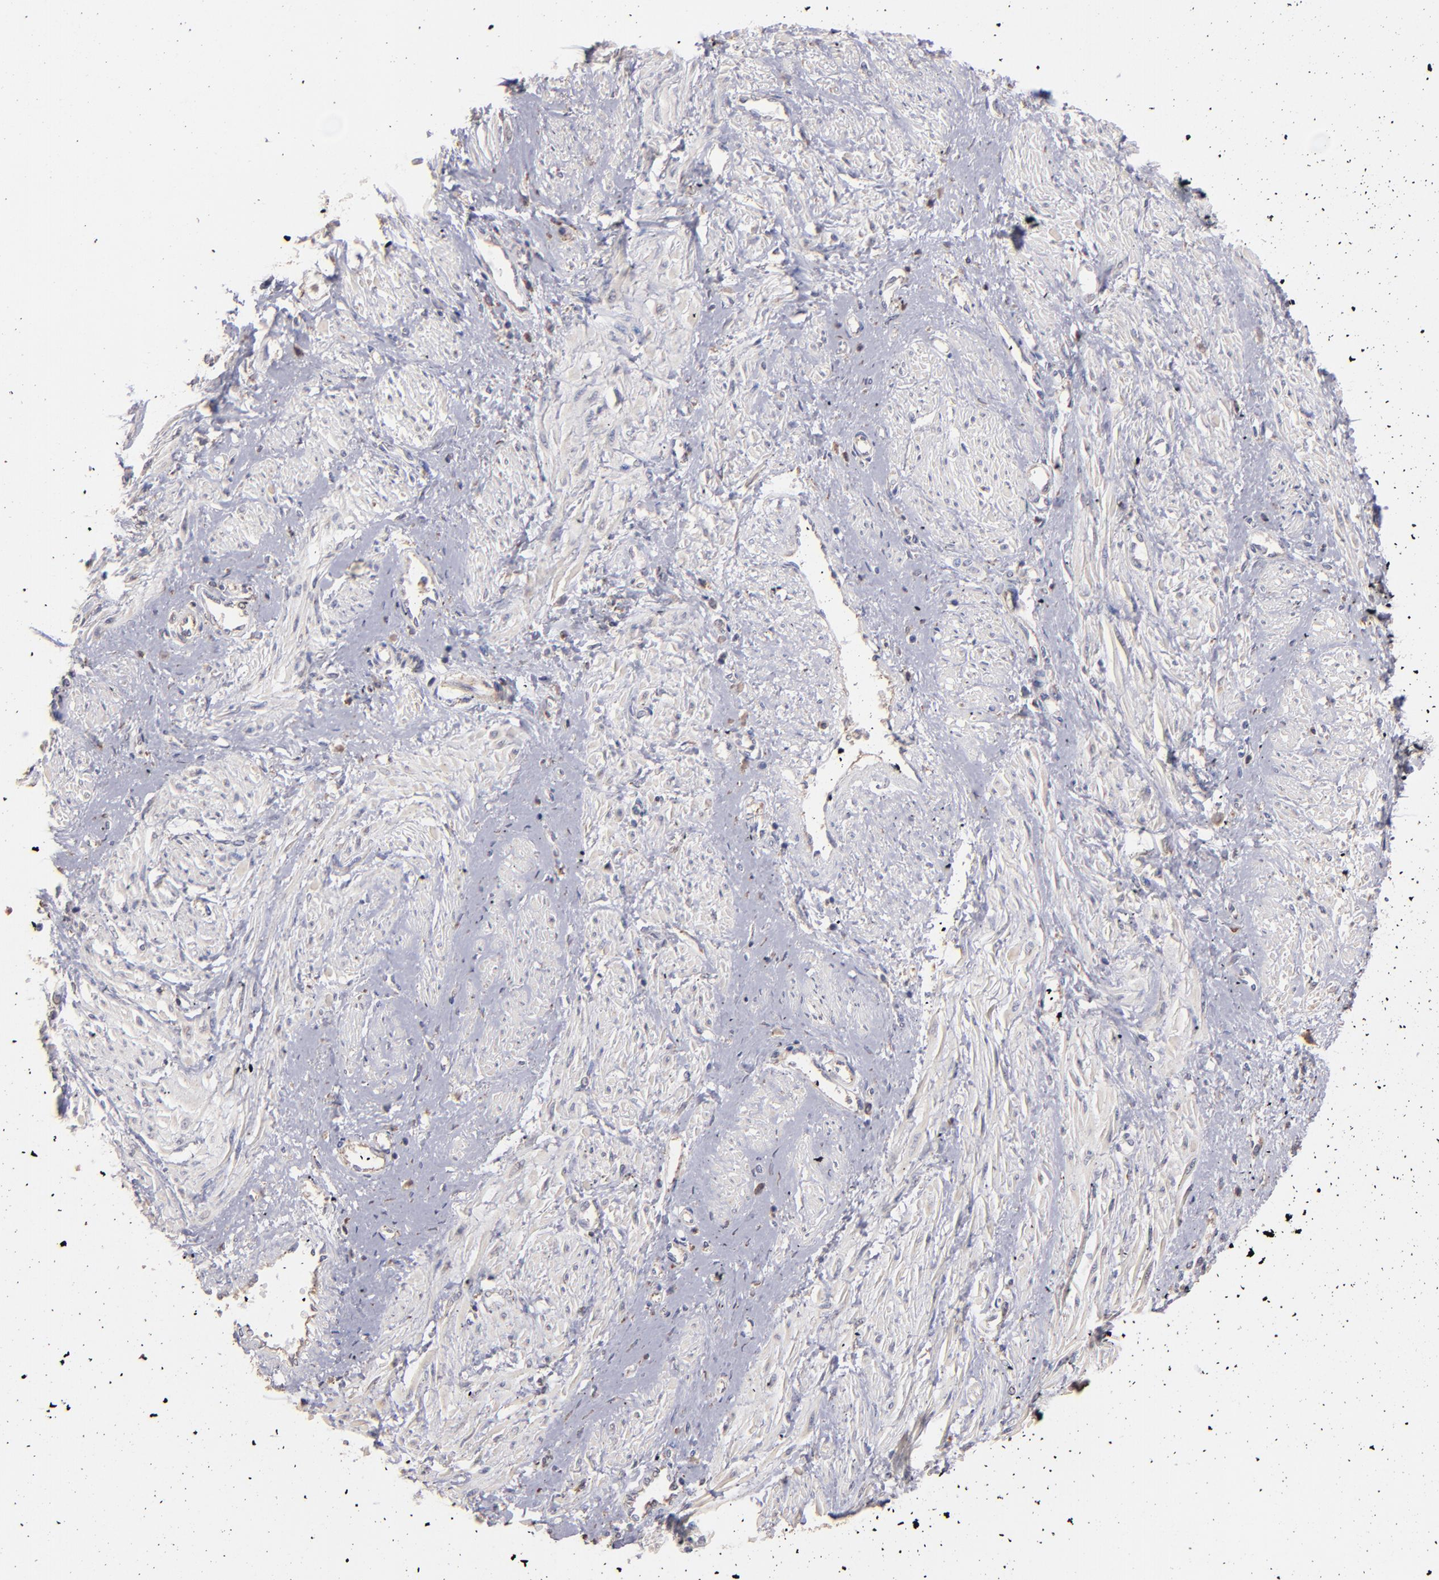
{"staining": {"intensity": "negative", "quantity": "none", "location": "none"}, "tissue": "smooth muscle", "cell_type": "Smooth muscle cells", "image_type": "normal", "snomed": [{"axis": "morphology", "description": "Normal tissue, NOS"}, {"axis": "topography", "description": "Smooth muscle"}, {"axis": "topography", "description": "Uterus"}], "caption": "This photomicrograph is of normal smooth muscle stained with immunohistochemistry to label a protein in brown with the nuclei are counter-stained blue. There is no staining in smooth muscle cells.", "gene": "NFKBIE", "patient": {"sex": "female", "age": 39}}